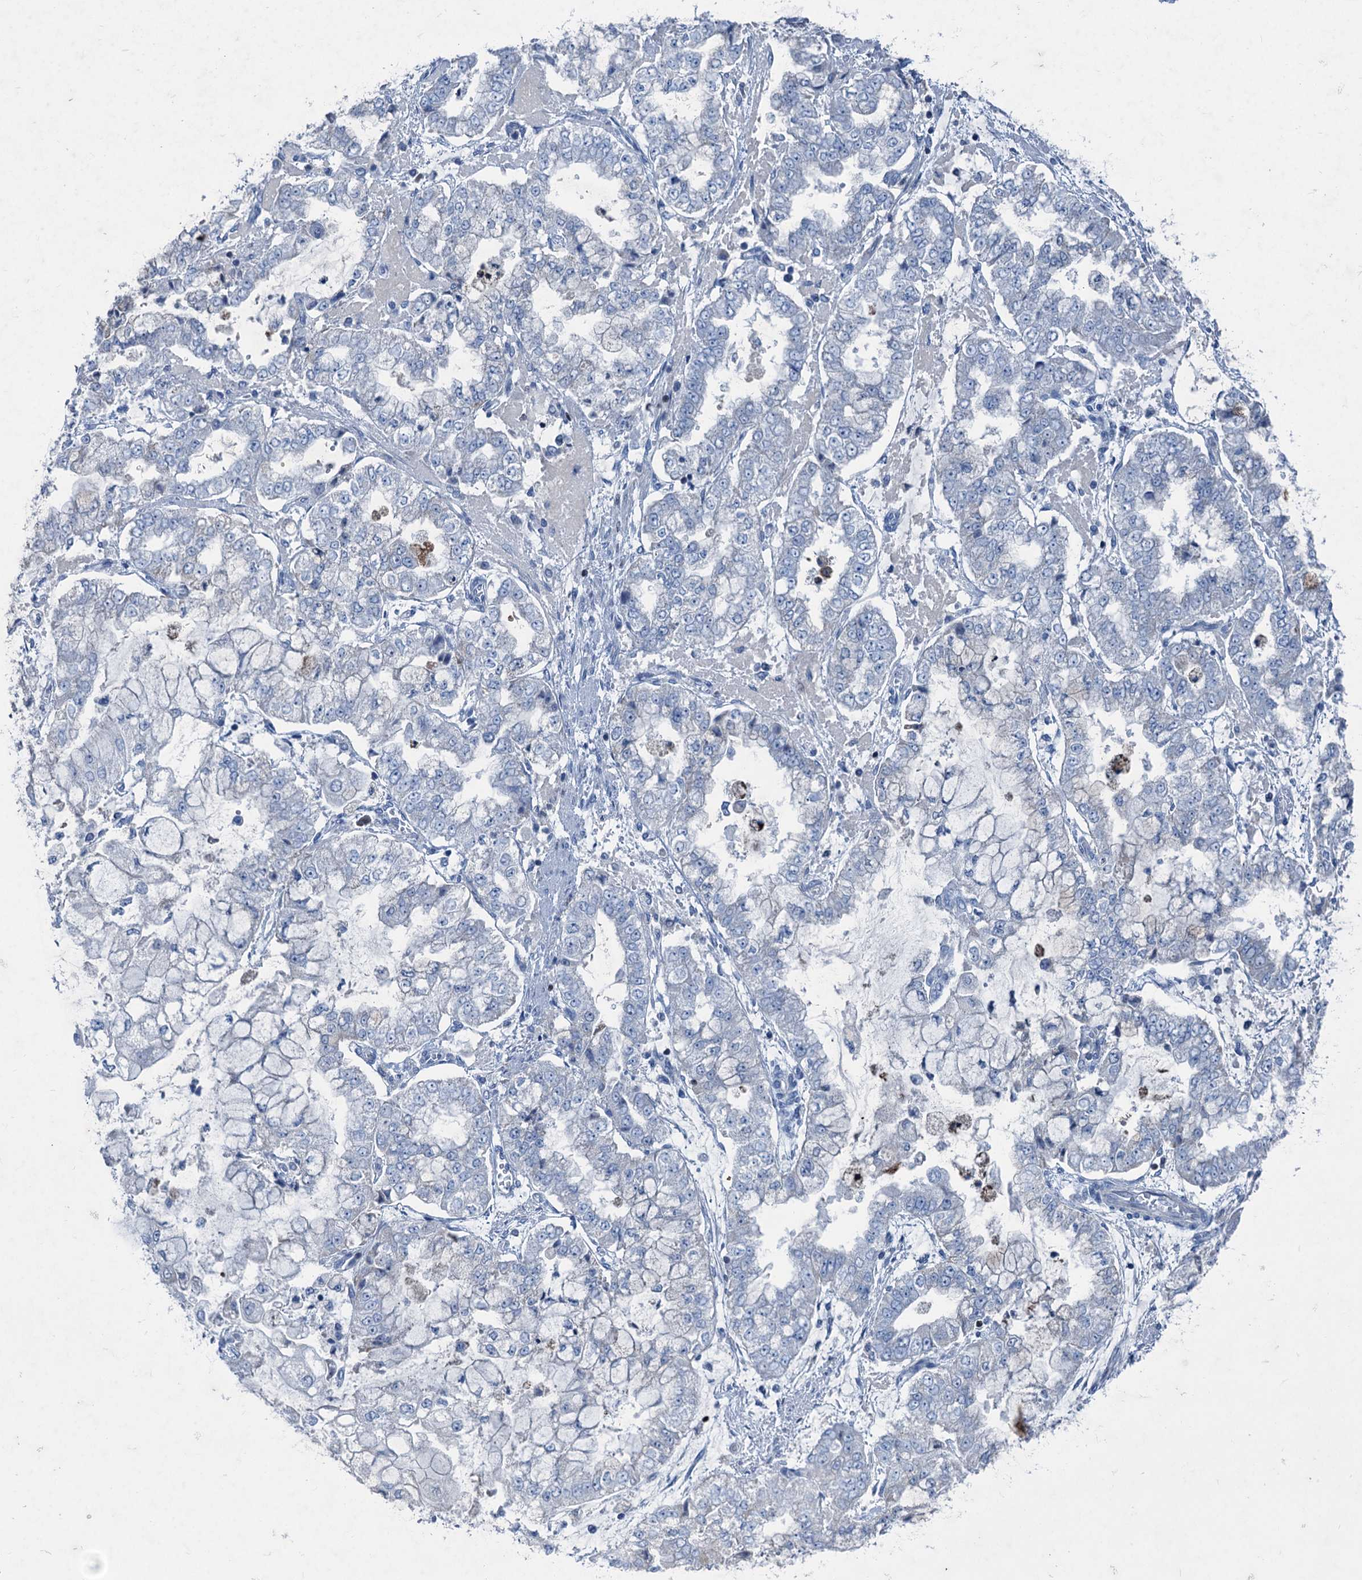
{"staining": {"intensity": "negative", "quantity": "none", "location": "none"}, "tissue": "stomach cancer", "cell_type": "Tumor cells", "image_type": "cancer", "snomed": [{"axis": "morphology", "description": "Adenocarcinoma, NOS"}, {"axis": "topography", "description": "Stomach"}], "caption": "Immunohistochemistry (IHC) image of neoplastic tissue: human stomach adenocarcinoma stained with DAB (3,3'-diaminobenzidine) displays no significant protein expression in tumor cells.", "gene": "ELP4", "patient": {"sex": "male", "age": 76}}